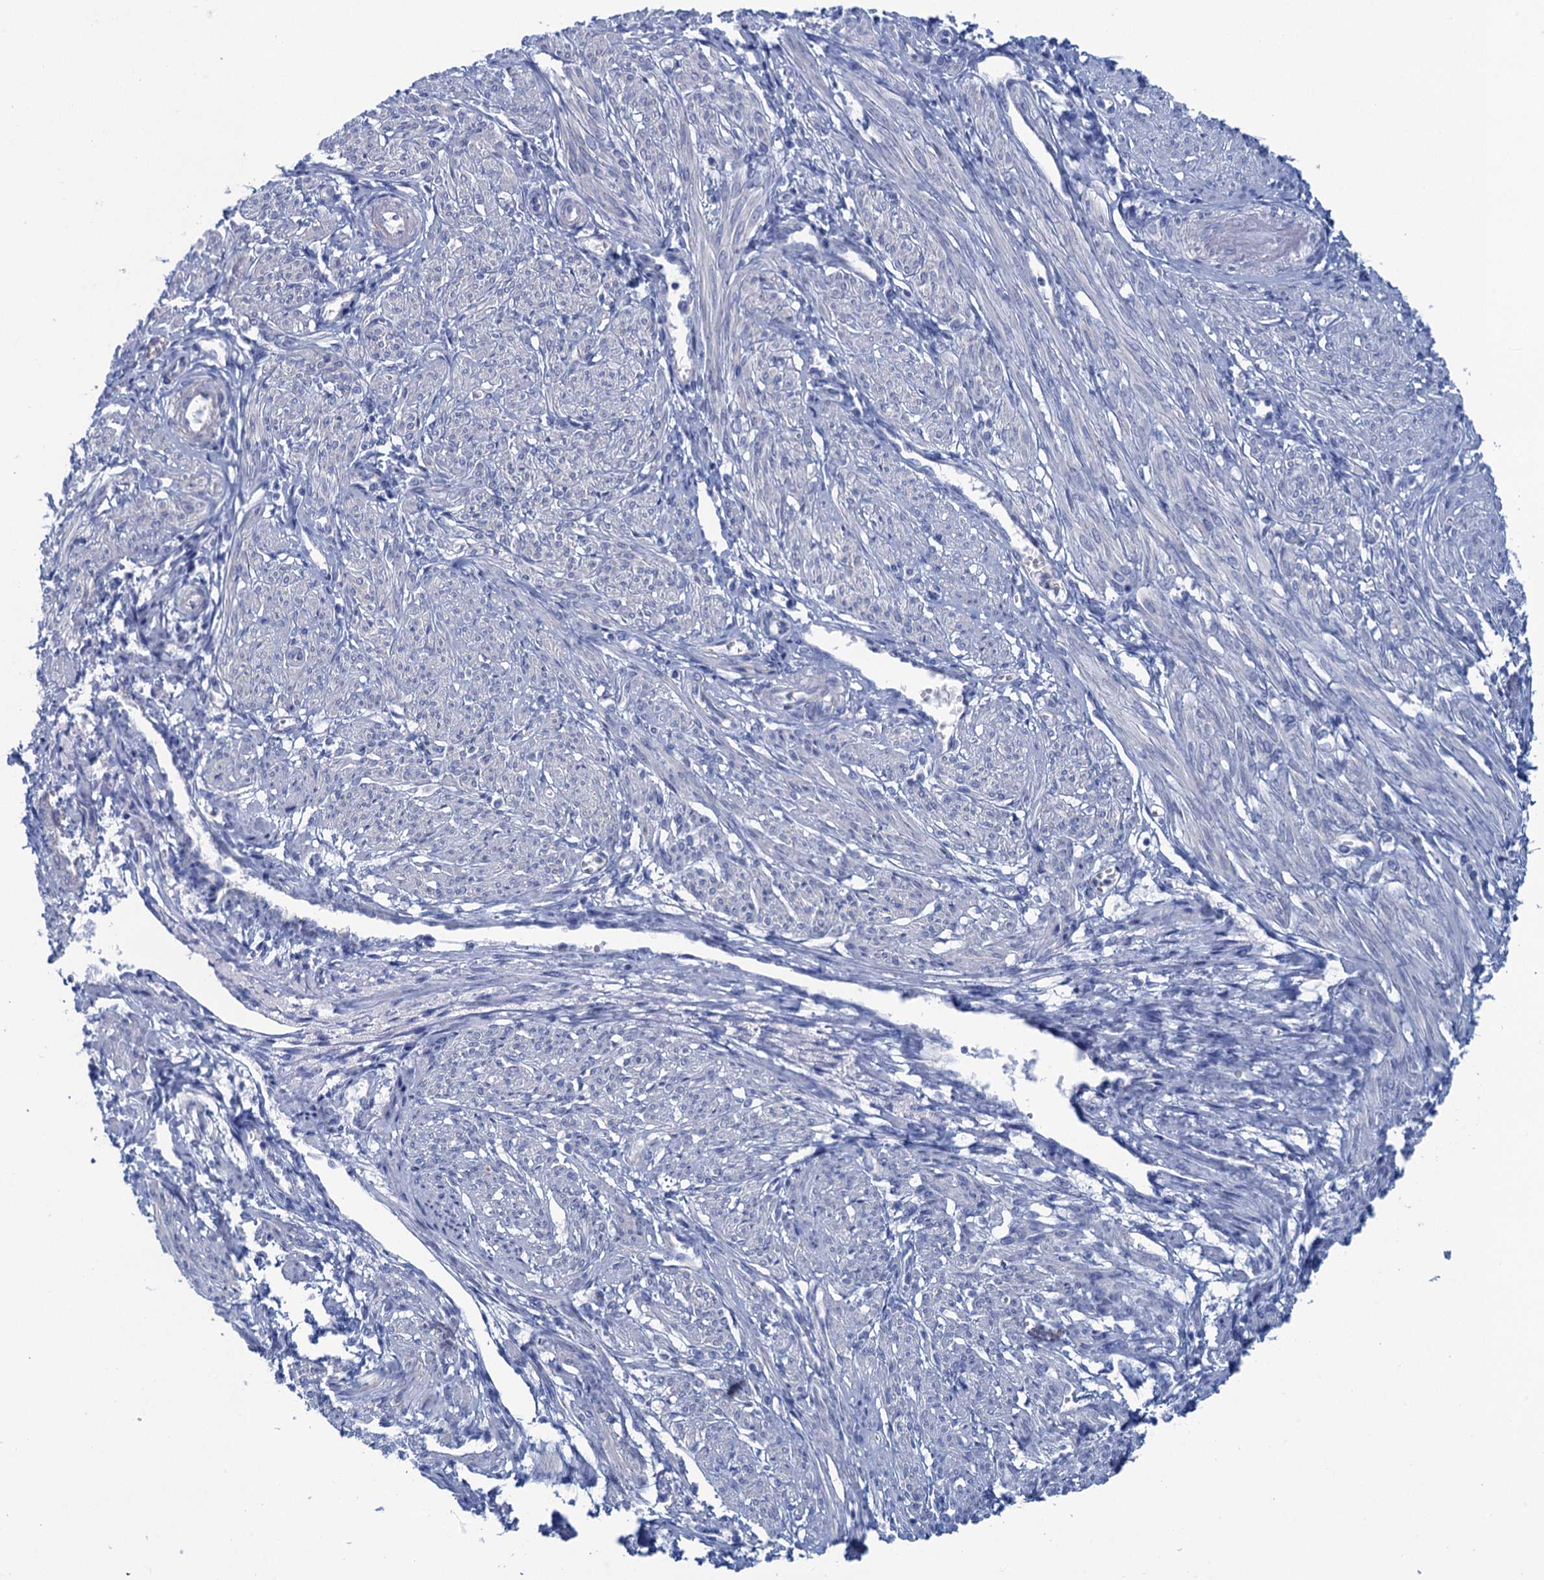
{"staining": {"intensity": "negative", "quantity": "none", "location": "none"}, "tissue": "smooth muscle", "cell_type": "Smooth muscle cells", "image_type": "normal", "snomed": [{"axis": "morphology", "description": "Normal tissue, NOS"}, {"axis": "topography", "description": "Smooth muscle"}], "caption": "A photomicrograph of smooth muscle stained for a protein displays no brown staining in smooth muscle cells. (Immunohistochemistry, brightfield microscopy, high magnification).", "gene": "CALML5", "patient": {"sex": "female", "age": 39}}